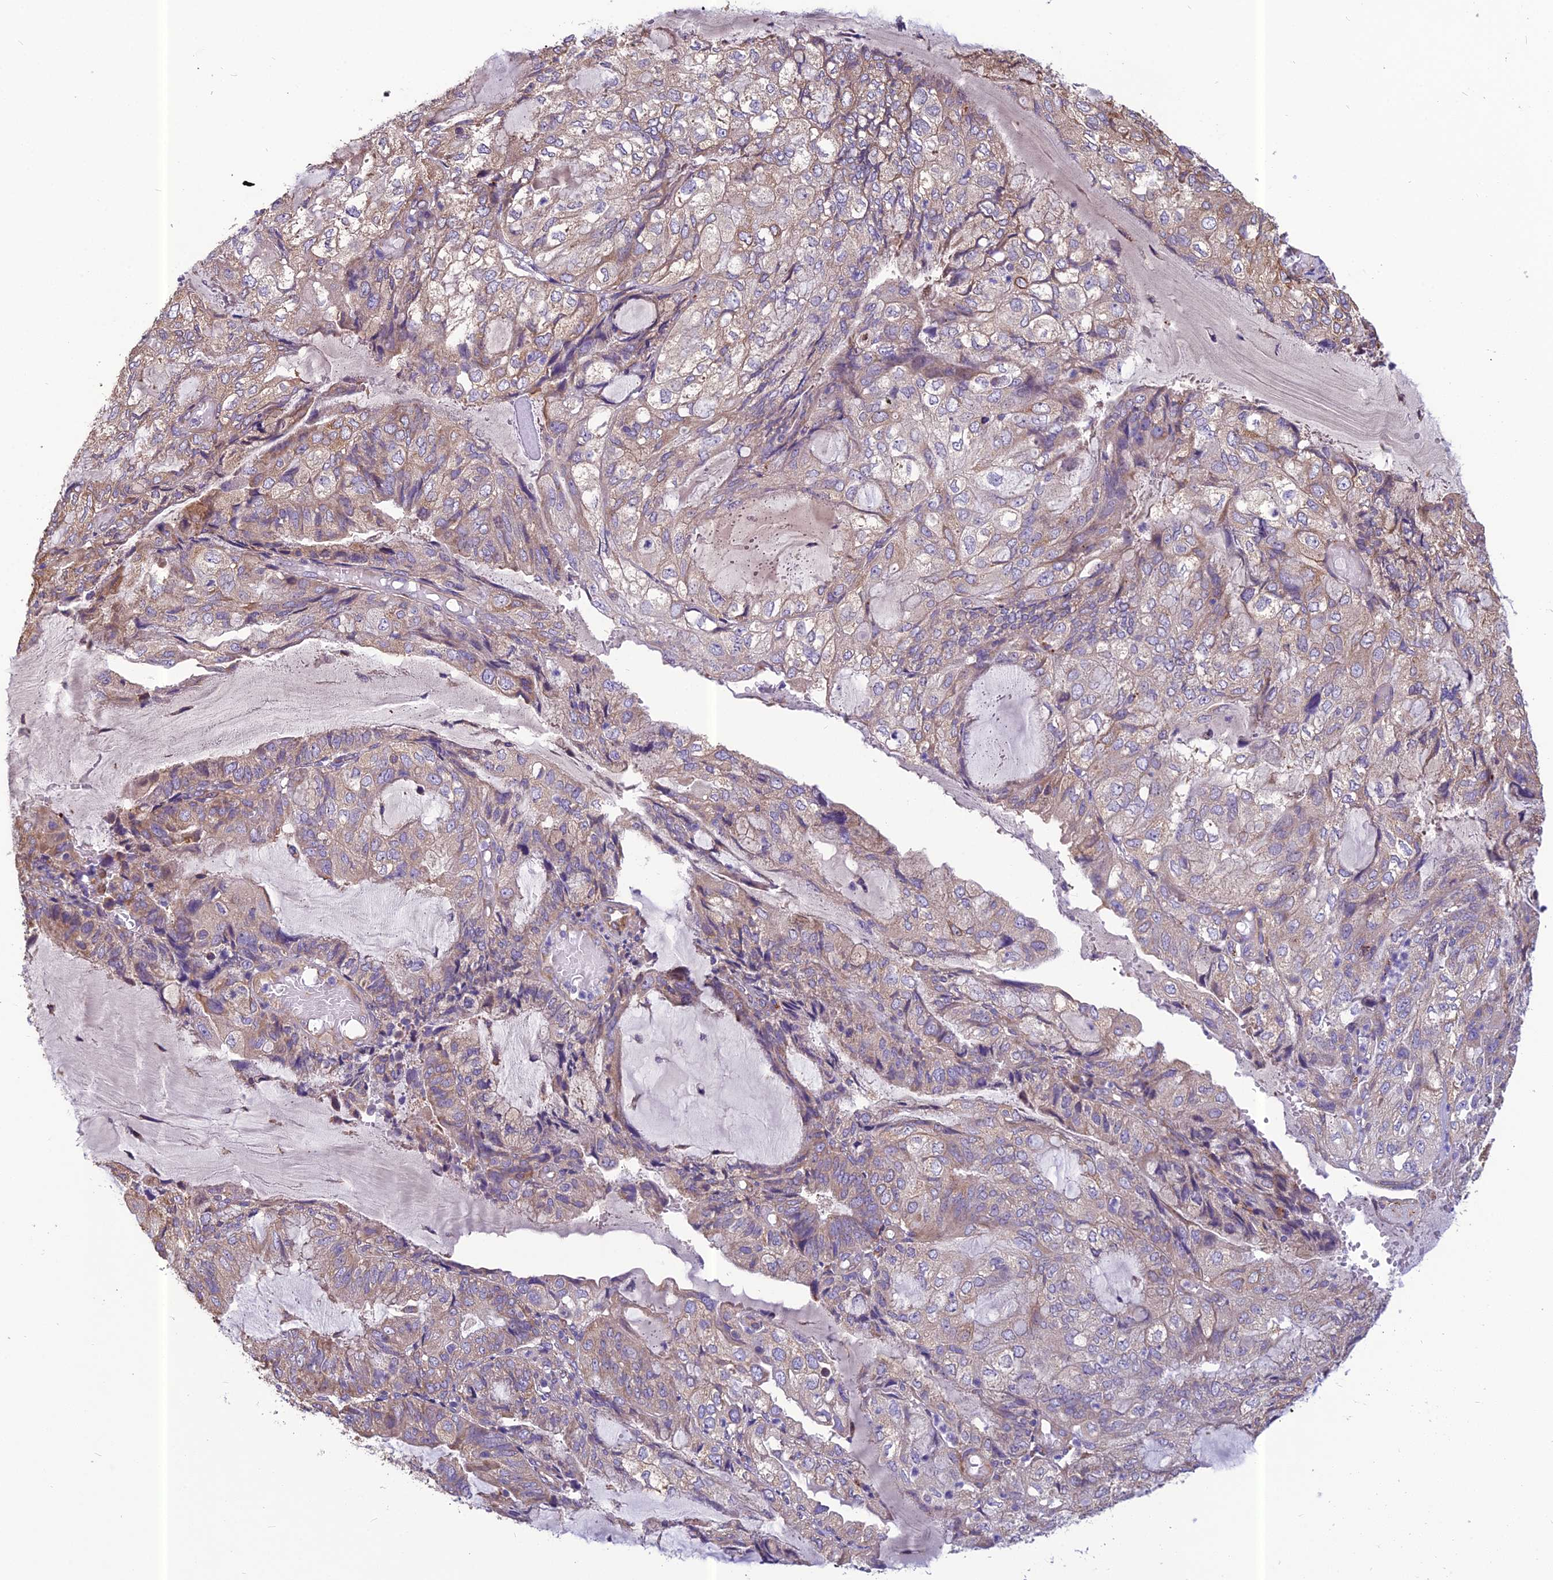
{"staining": {"intensity": "weak", "quantity": "25%-75%", "location": "cytoplasmic/membranous"}, "tissue": "endometrial cancer", "cell_type": "Tumor cells", "image_type": "cancer", "snomed": [{"axis": "morphology", "description": "Adenocarcinoma, NOS"}, {"axis": "topography", "description": "Endometrium"}], "caption": "This is an image of IHC staining of endometrial cancer, which shows weak staining in the cytoplasmic/membranous of tumor cells.", "gene": "SPDL1", "patient": {"sex": "female", "age": 81}}